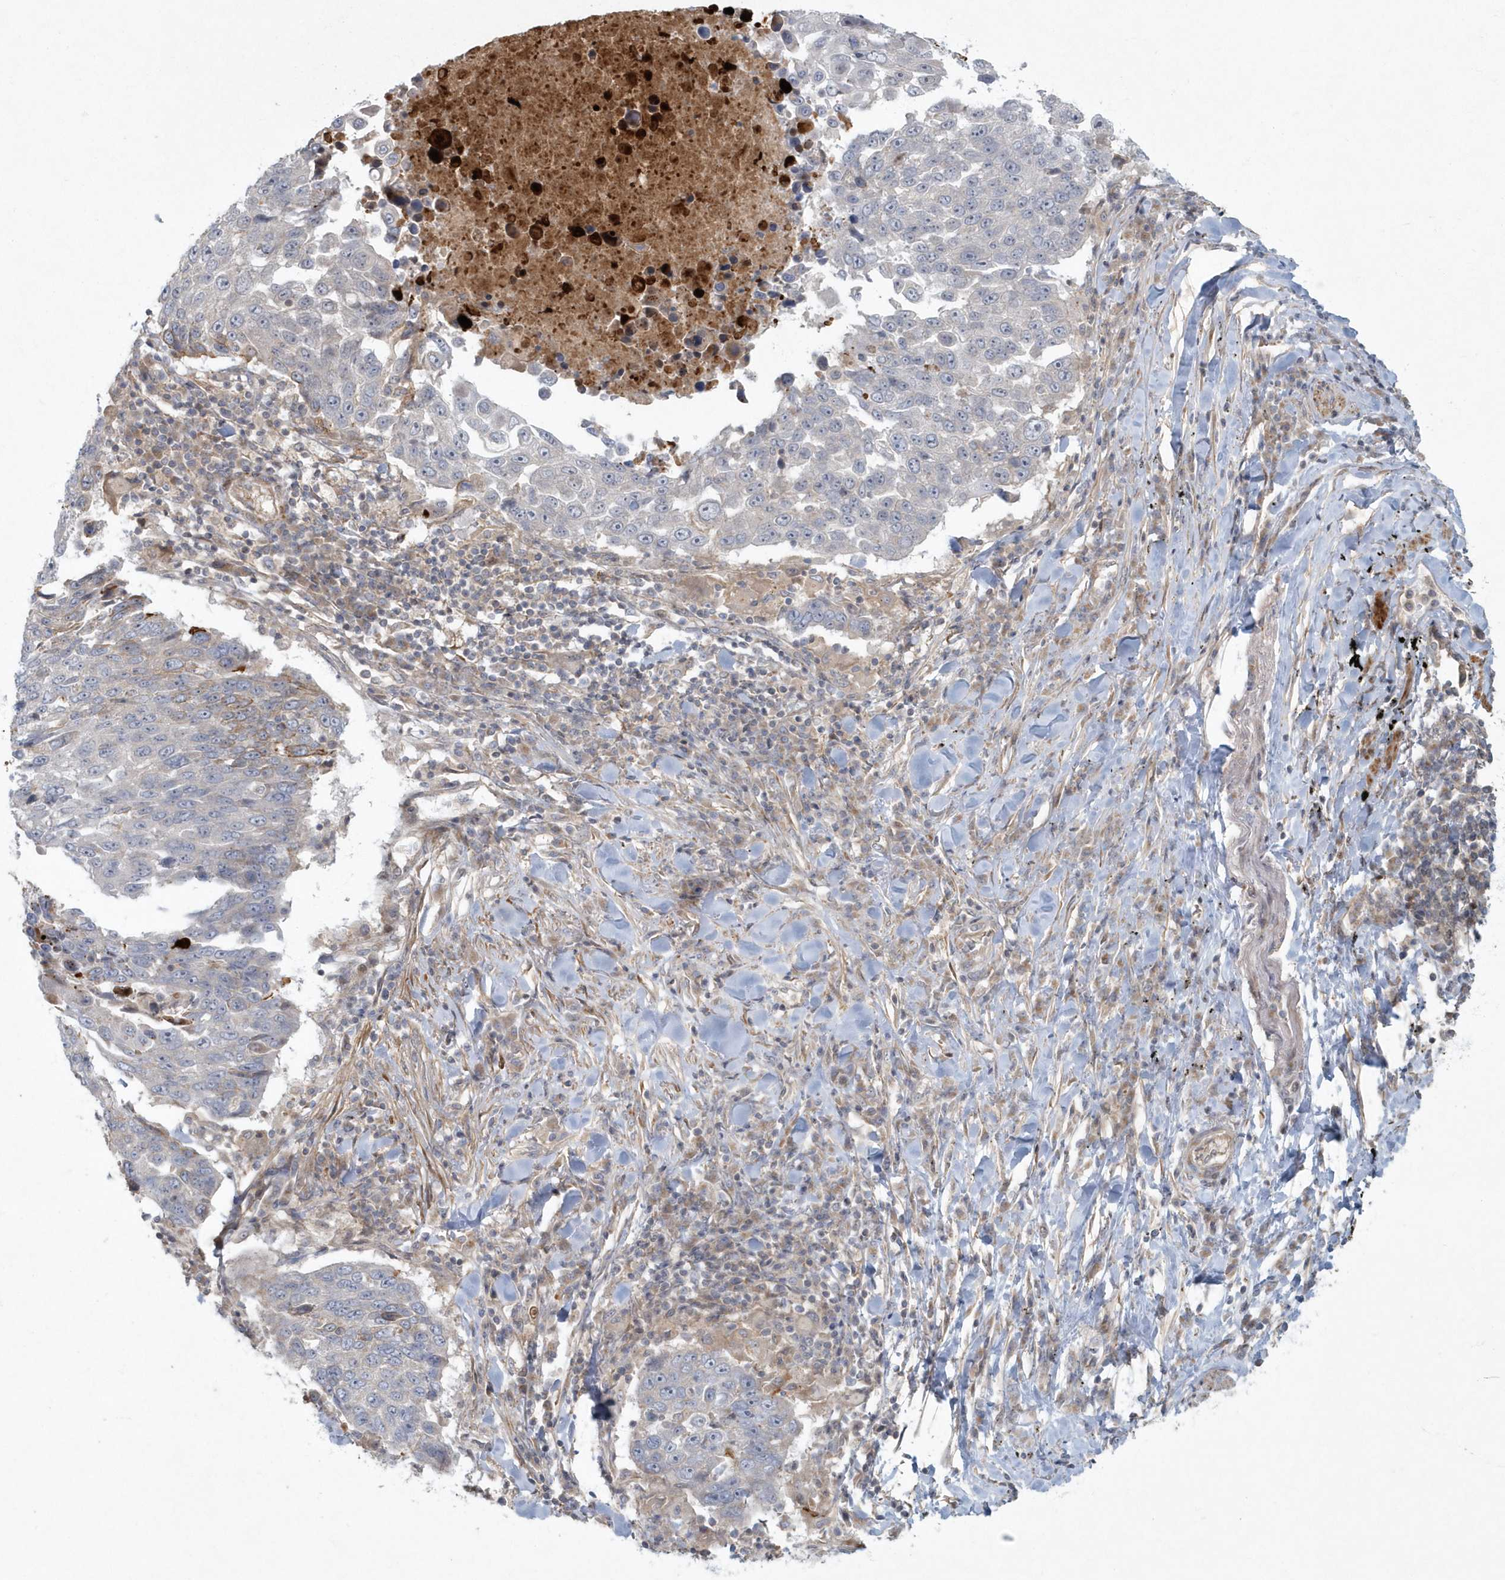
{"staining": {"intensity": "moderate", "quantity": "<25%", "location": "cytoplasmic/membranous"}, "tissue": "lung cancer", "cell_type": "Tumor cells", "image_type": "cancer", "snomed": [{"axis": "morphology", "description": "Squamous cell carcinoma, NOS"}, {"axis": "topography", "description": "Lung"}], "caption": "IHC of human lung squamous cell carcinoma demonstrates low levels of moderate cytoplasmic/membranous expression in about <25% of tumor cells. (DAB = brown stain, brightfield microscopy at high magnification).", "gene": "ARHGEF38", "patient": {"sex": "male", "age": 66}}